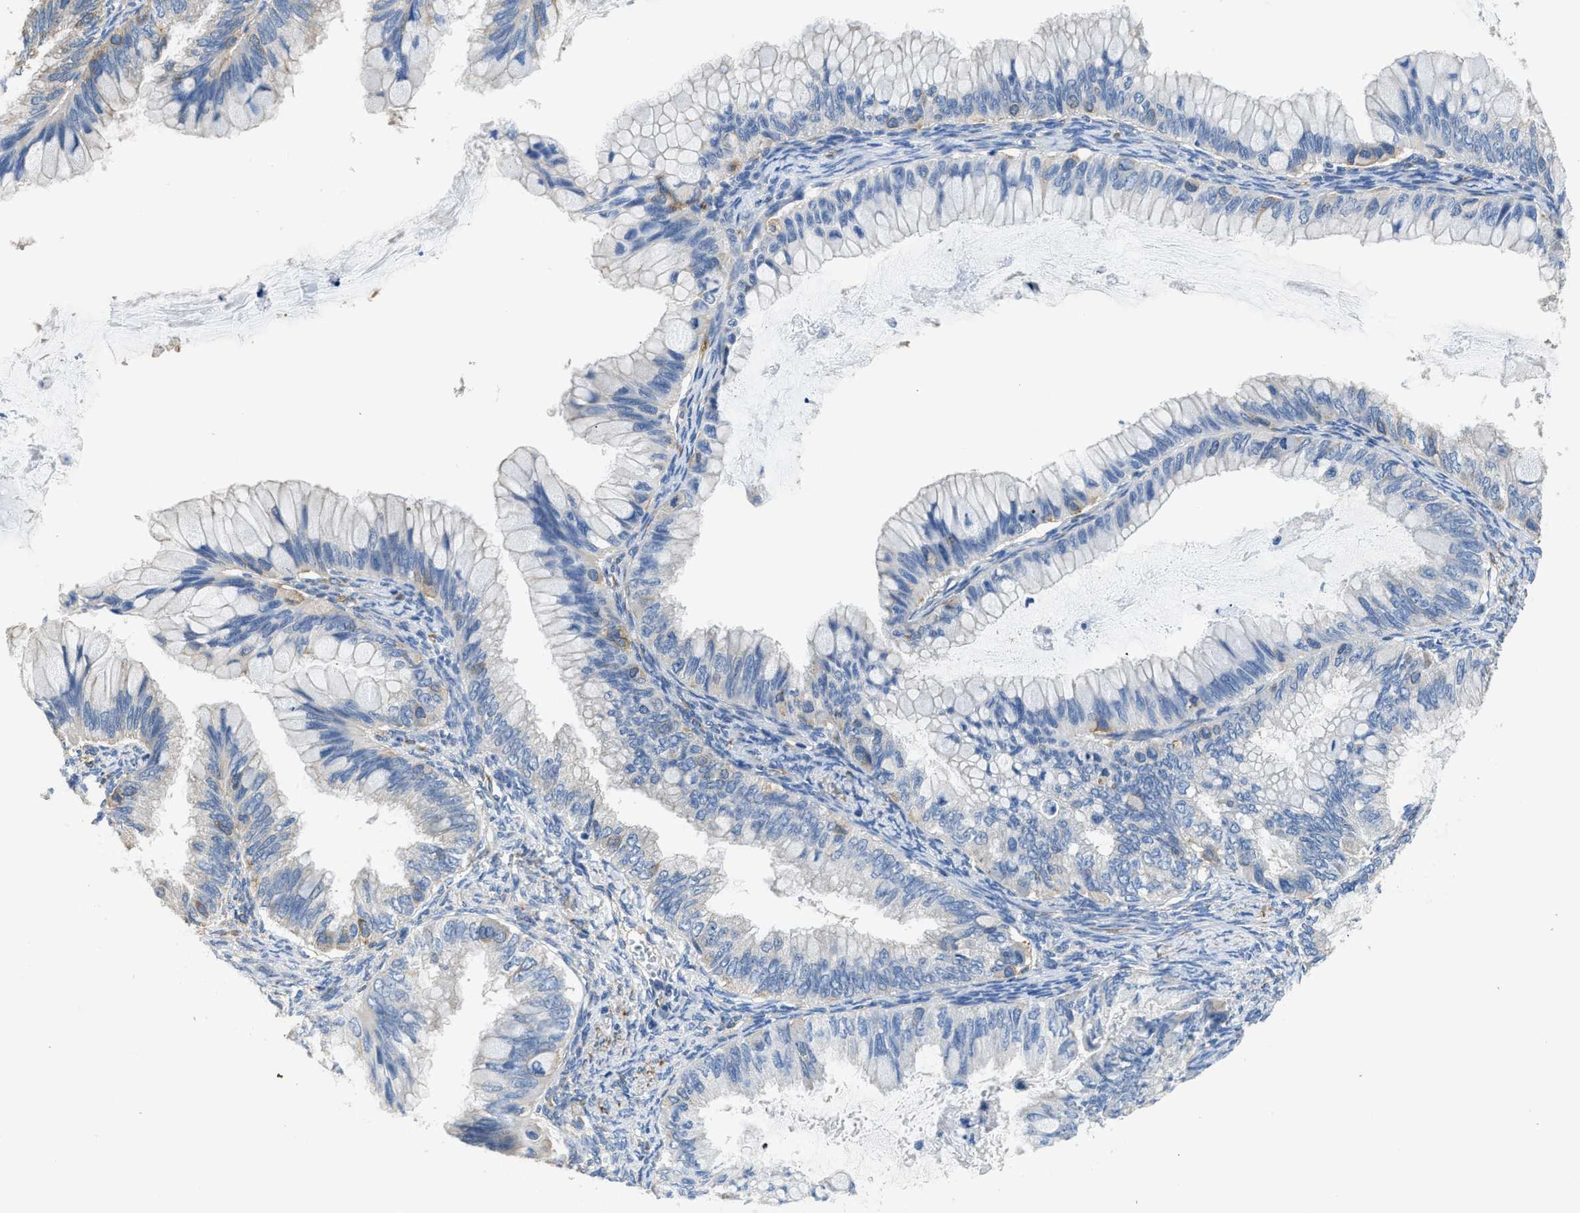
{"staining": {"intensity": "weak", "quantity": "<25%", "location": "cytoplasmic/membranous"}, "tissue": "ovarian cancer", "cell_type": "Tumor cells", "image_type": "cancer", "snomed": [{"axis": "morphology", "description": "Cystadenocarcinoma, mucinous, NOS"}, {"axis": "topography", "description": "Ovary"}], "caption": "Immunohistochemistry (IHC) photomicrograph of neoplastic tissue: human ovarian cancer stained with DAB (3,3'-diaminobenzidine) reveals no significant protein staining in tumor cells.", "gene": "ZSWIM5", "patient": {"sex": "female", "age": 80}}